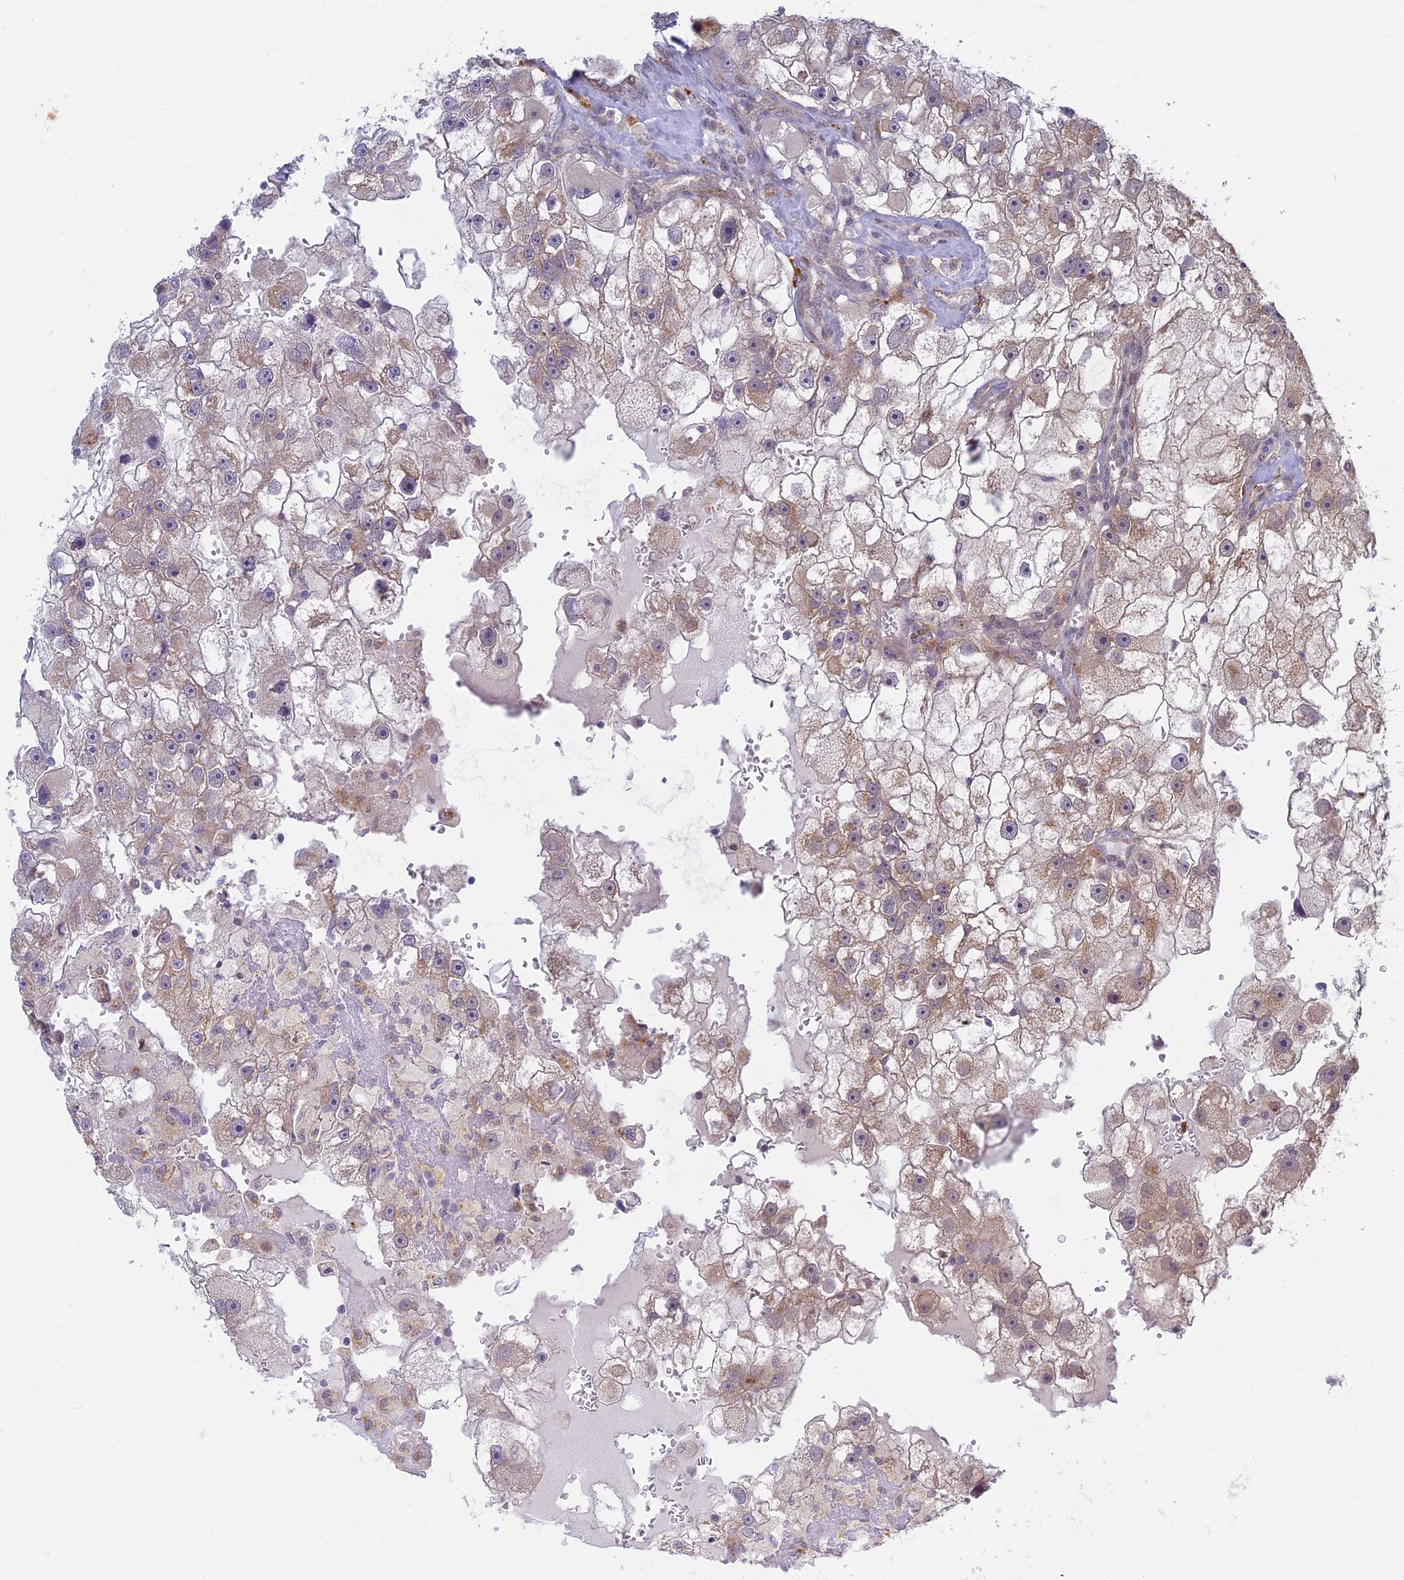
{"staining": {"intensity": "weak", "quantity": "25%-75%", "location": "cytoplasmic/membranous"}, "tissue": "renal cancer", "cell_type": "Tumor cells", "image_type": "cancer", "snomed": [{"axis": "morphology", "description": "Adenocarcinoma, NOS"}, {"axis": "topography", "description": "Kidney"}], "caption": "Protein analysis of renal adenocarcinoma tissue reveals weak cytoplasmic/membranous positivity in approximately 25%-75% of tumor cells. (DAB (3,3'-diaminobenzidine) = brown stain, brightfield microscopy at high magnification).", "gene": "SKIC8", "patient": {"sex": "male", "age": 63}}